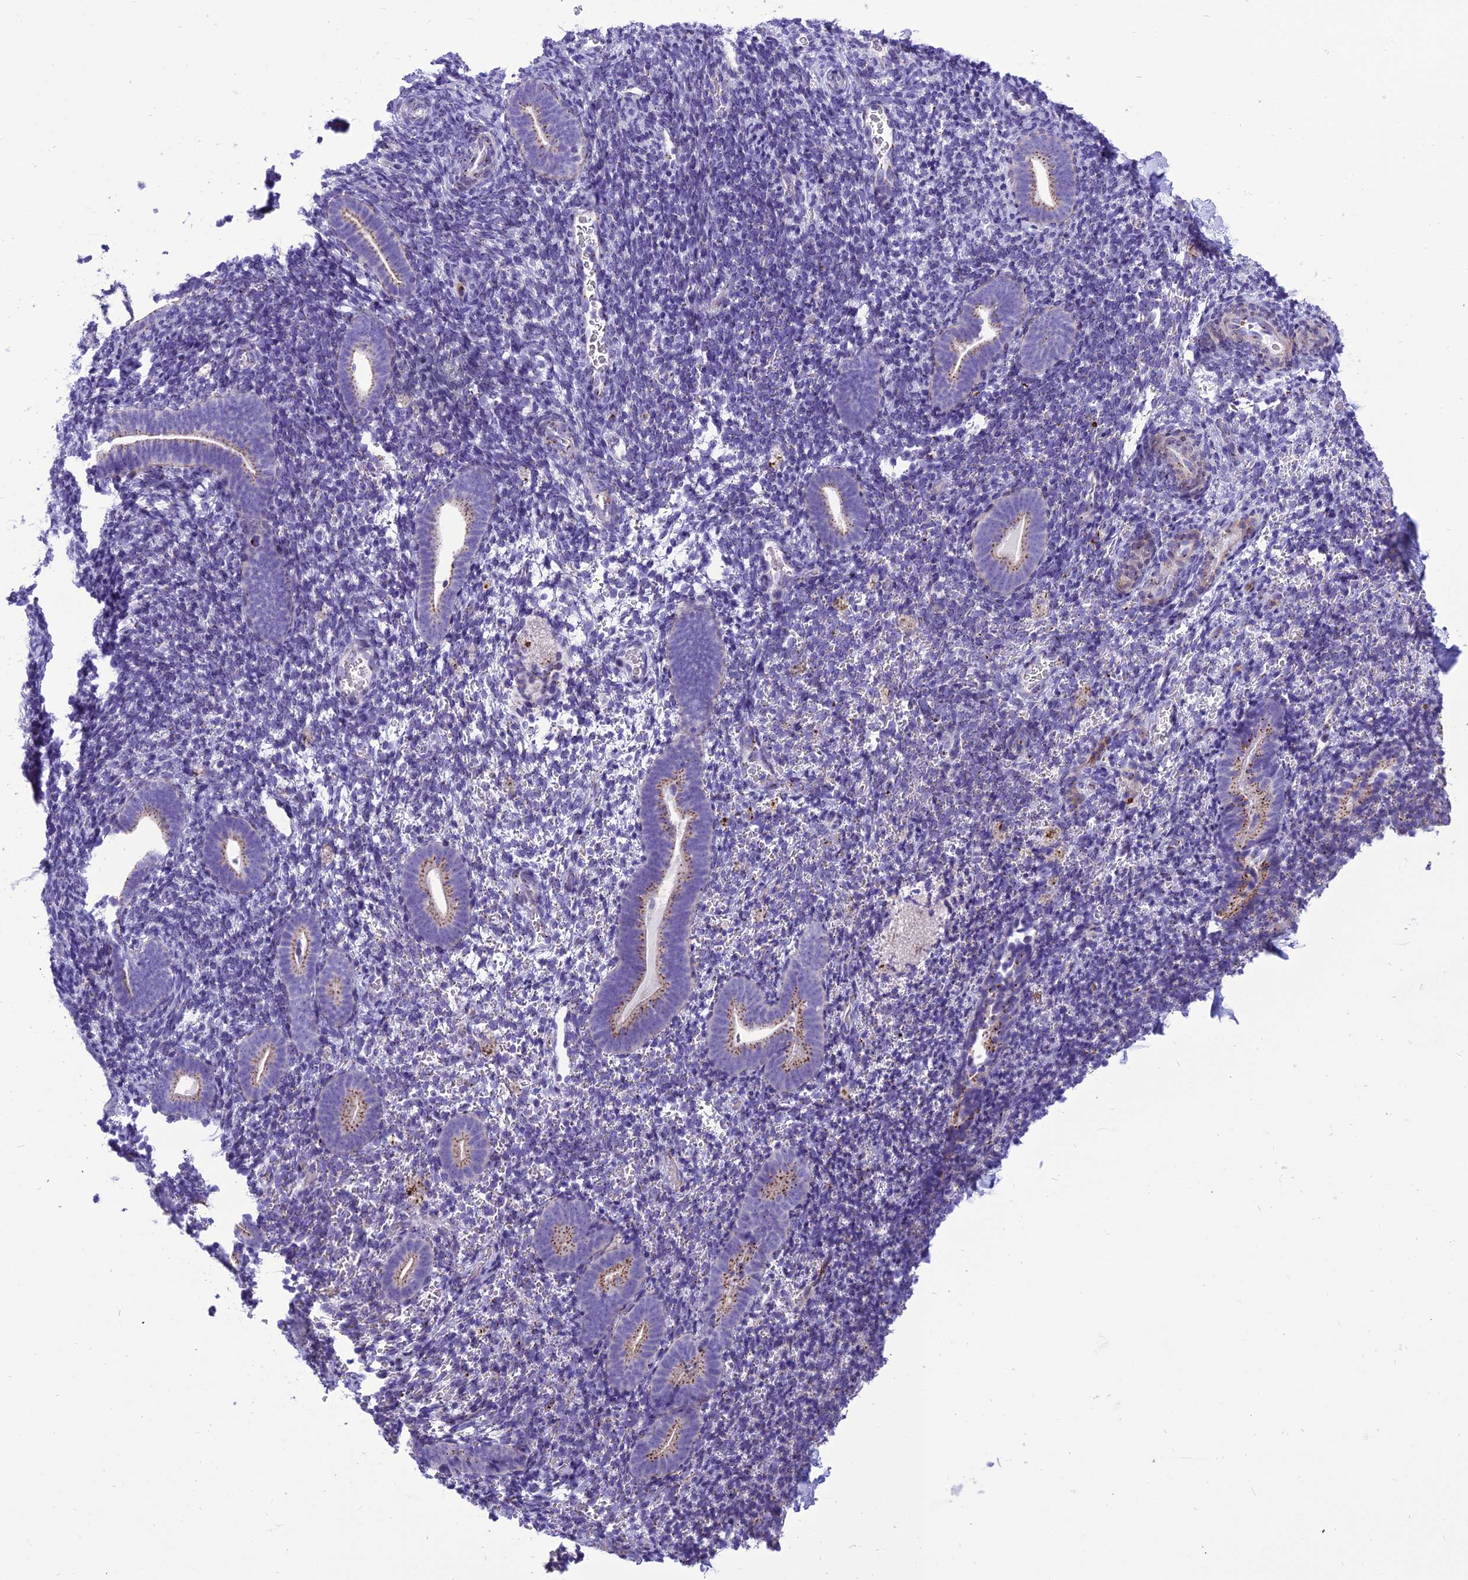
{"staining": {"intensity": "moderate", "quantity": "25%-75%", "location": "cytoplasmic/membranous"}, "tissue": "endometrium", "cell_type": "Cells in endometrial stroma", "image_type": "normal", "snomed": [{"axis": "morphology", "description": "Normal tissue, NOS"}, {"axis": "topography", "description": "Endometrium"}], "caption": "An IHC photomicrograph of normal tissue is shown. Protein staining in brown highlights moderate cytoplasmic/membranous positivity in endometrium within cells in endometrial stroma.", "gene": "GOLM2", "patient": {"sex": "female", "age": 51}}